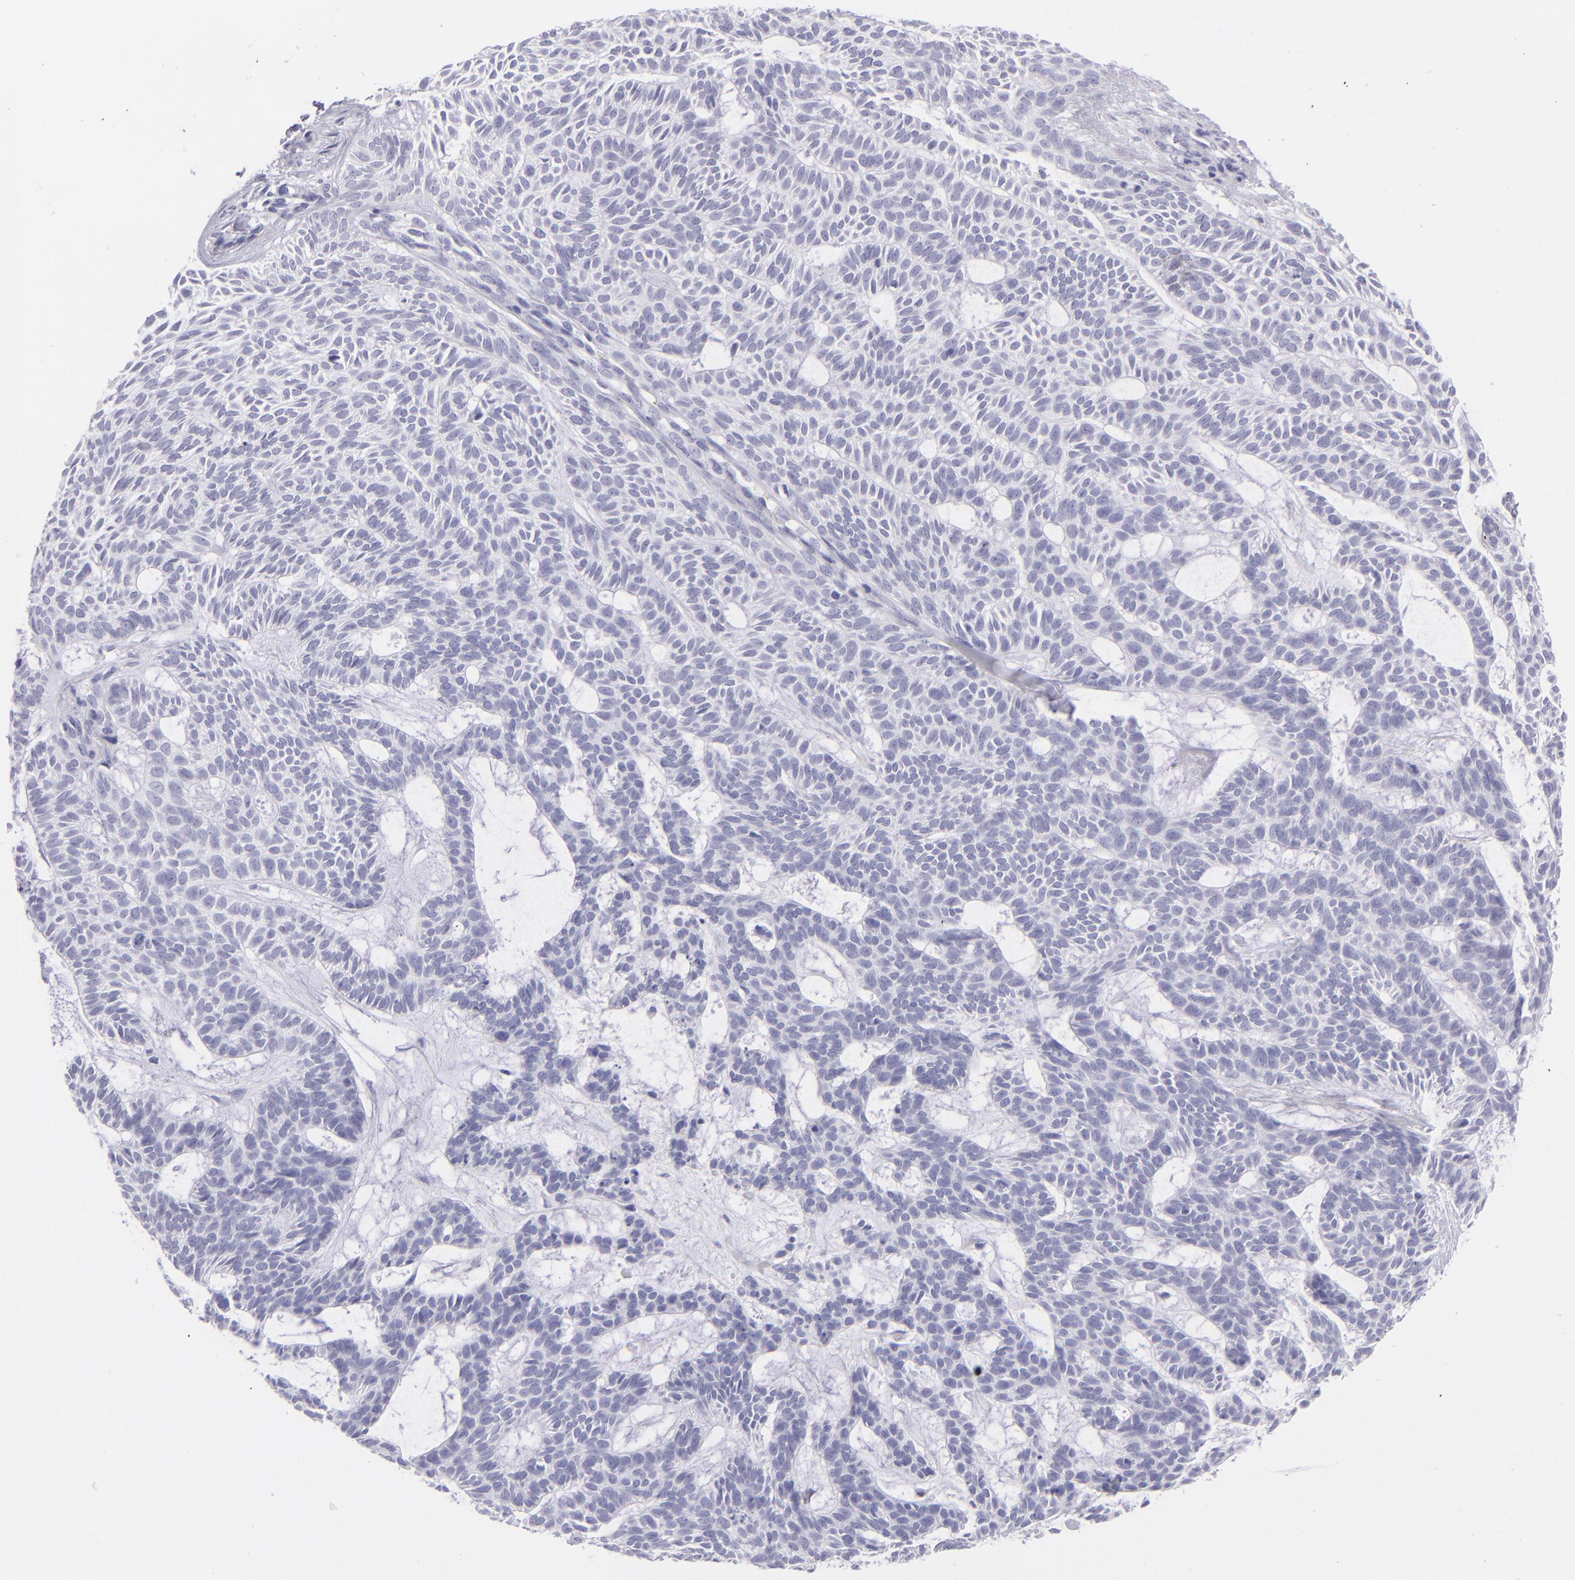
{"staining": {"intensity": "negative", "quantity": "none", "location": "none"}, "tissue": "skin cancer", "cell_type": "Tumor cells", "image_type": "cancer", "snomed": [{"axis": "morphology", "description": "Basal cell carcinoma"}, {"axis": "topography", "description": "Skin"}], "caption": "Skin basal cell carcinoma was stained to show a protein in brown. There is no significant expression in tumor cells. (Stains: DAB IHC with hematoxylin counter stain, Microscopy: brightfield microscopy at high magnification).", "gene": "PVALB", "patient": {"sex": "male", "age": 75}}